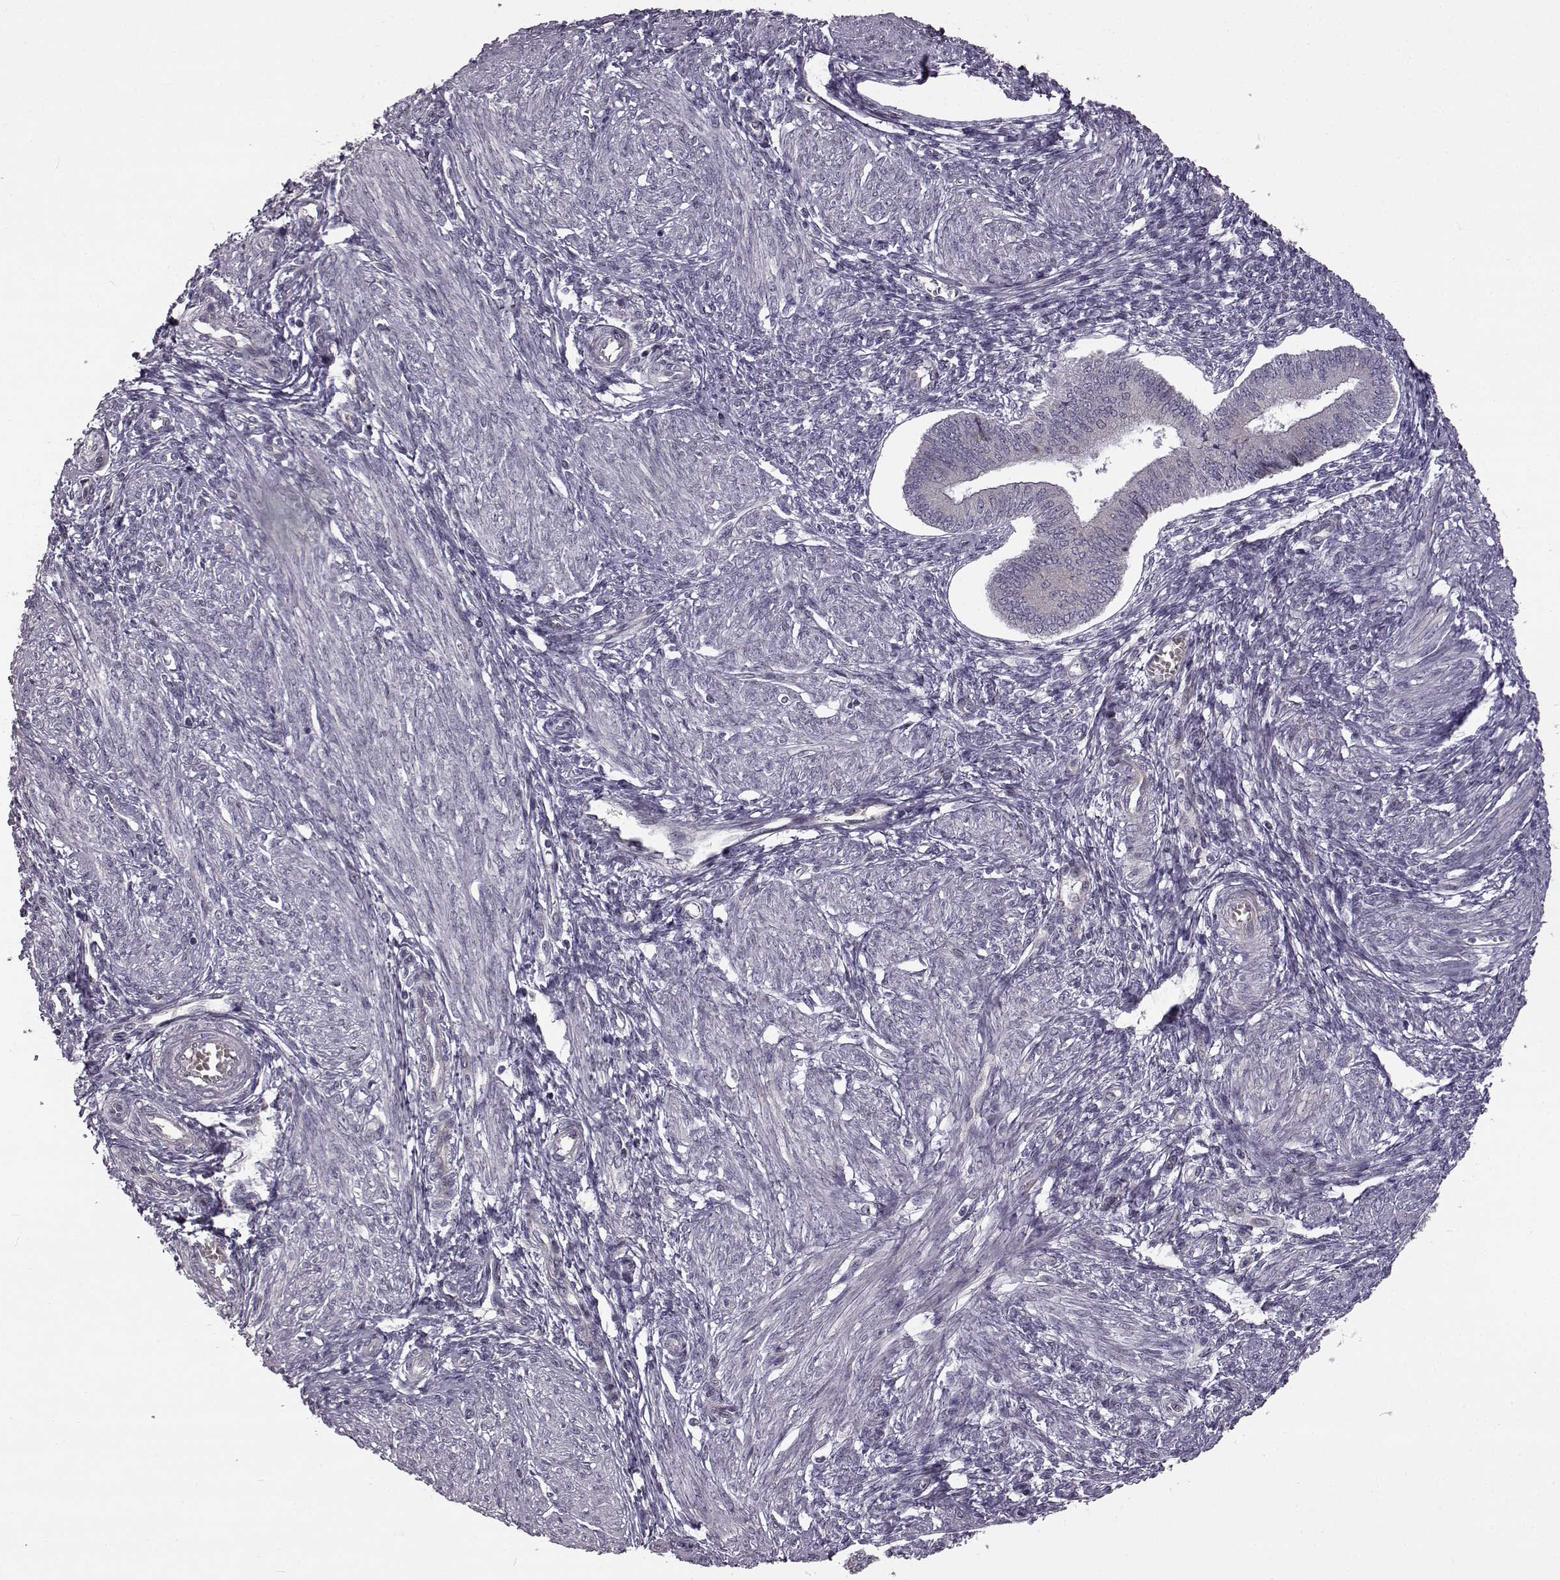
{"staining": {"intensity": "negative", "quantity": "none", "location": "none"}, "tissue": "endometrium", "cell_type": "Cells in endometrial stroma", "image_type": "normal", "snomed": [{"axis": "morphology", "description": "Normal tissue, NOS"}, {"axis": "topography", "description": "Endometrium"}], "caption": "This is a image of IHC staining of unremarkable endometrium, which shows no staining in cells in endometrial stroma.", "gene": "B3GNT6", "patient": {"sex": "female", "age": 42}}